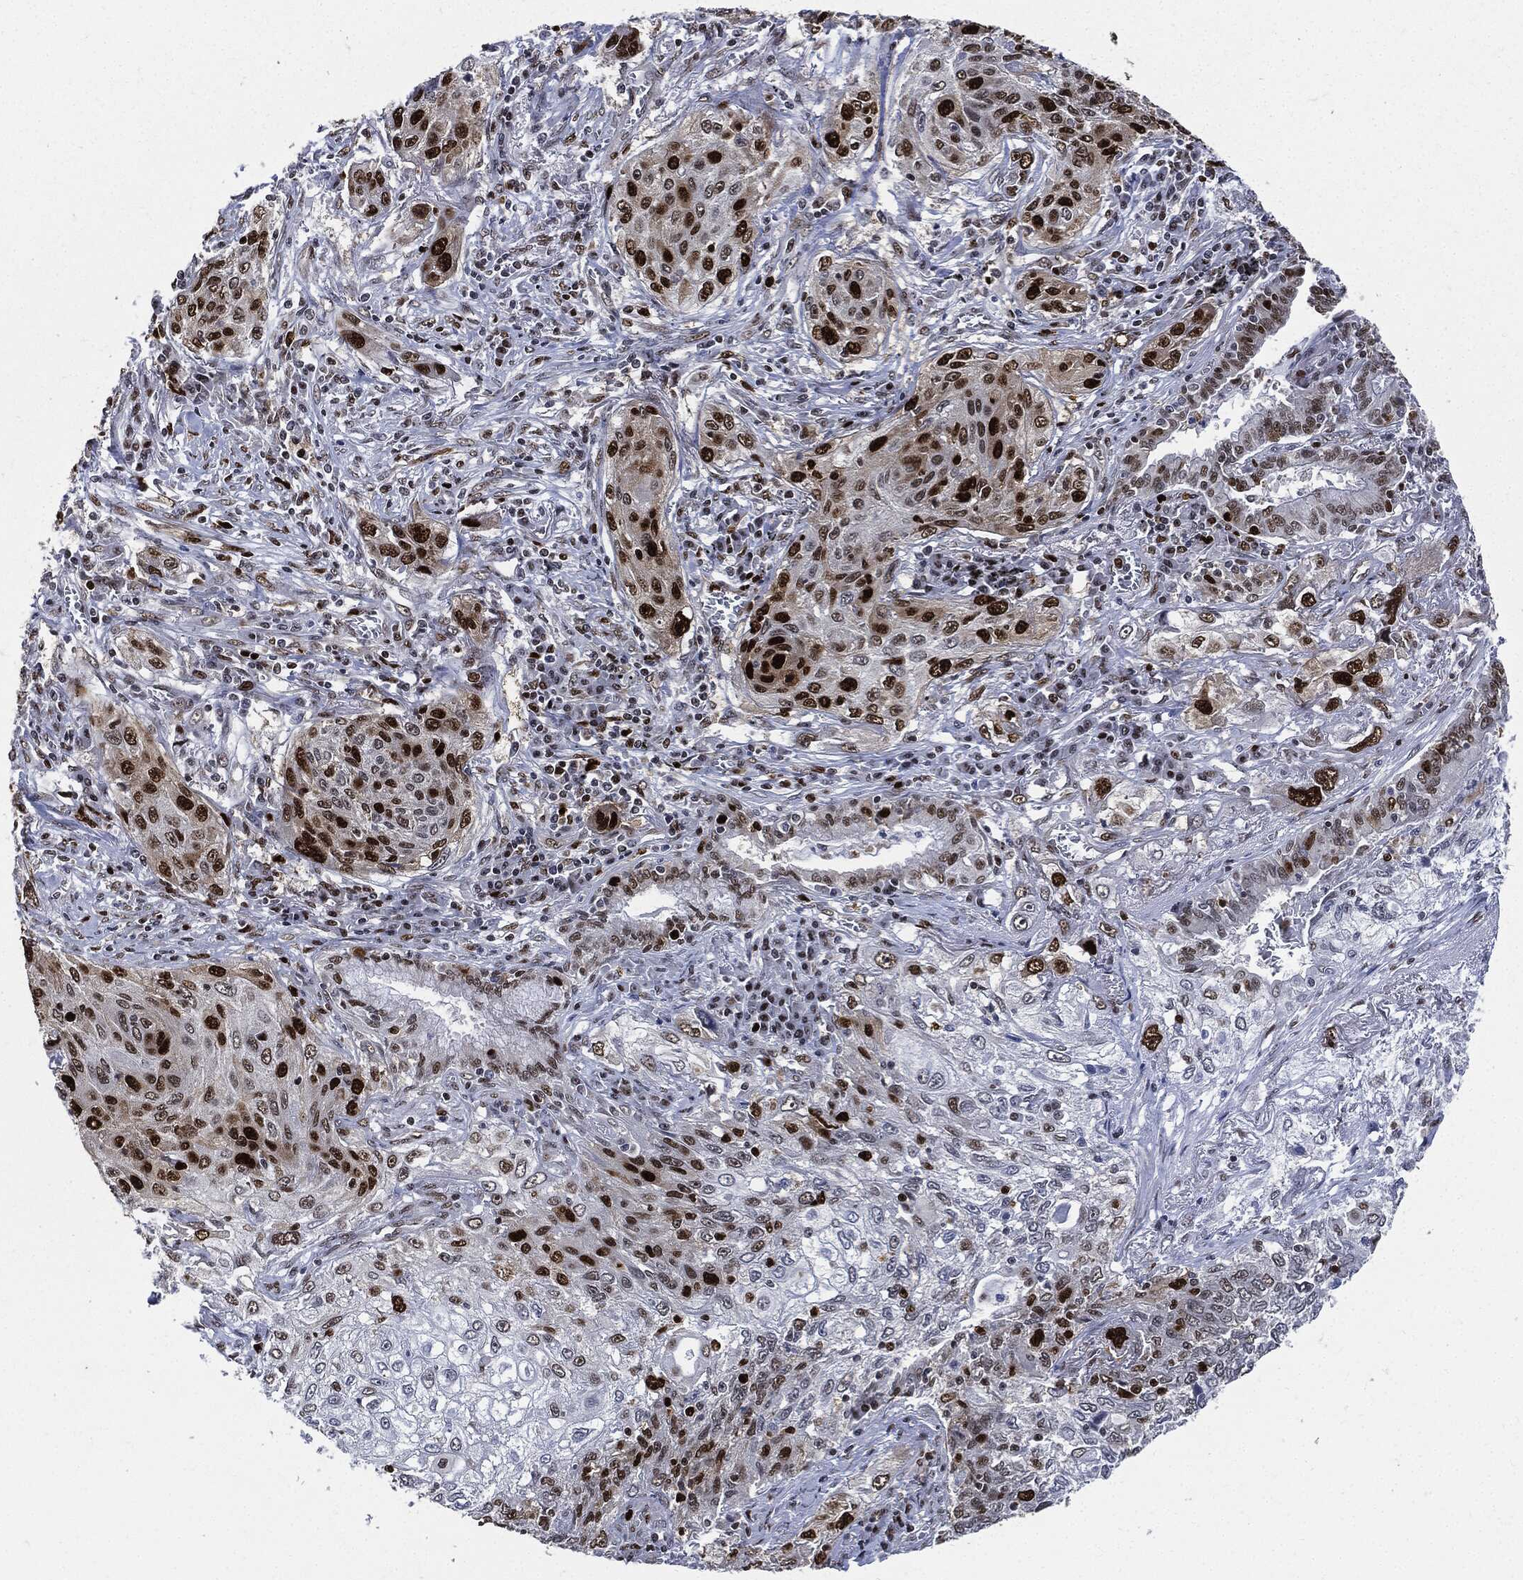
{"staining": {"intensity": "strong", "quantity": "25%-75%", "location": "nuclear"}, "tissue": "lung cancer", "cell_type": "Tumor cells", "image_type": "cancer", "snomed": [{"axis": "morphology", "description": "Squamous cell carcinoma, NOS"}, {"axis": "topography", "description": "Lung"}], "caption": "Lung squamous cell carcinoma stained with immunohistochemistry exhibits strong nuclear staining in about 25%-75% of tumor cells.", "gene": "PCNA", "patient": {"sex": "female", "age": 69}}